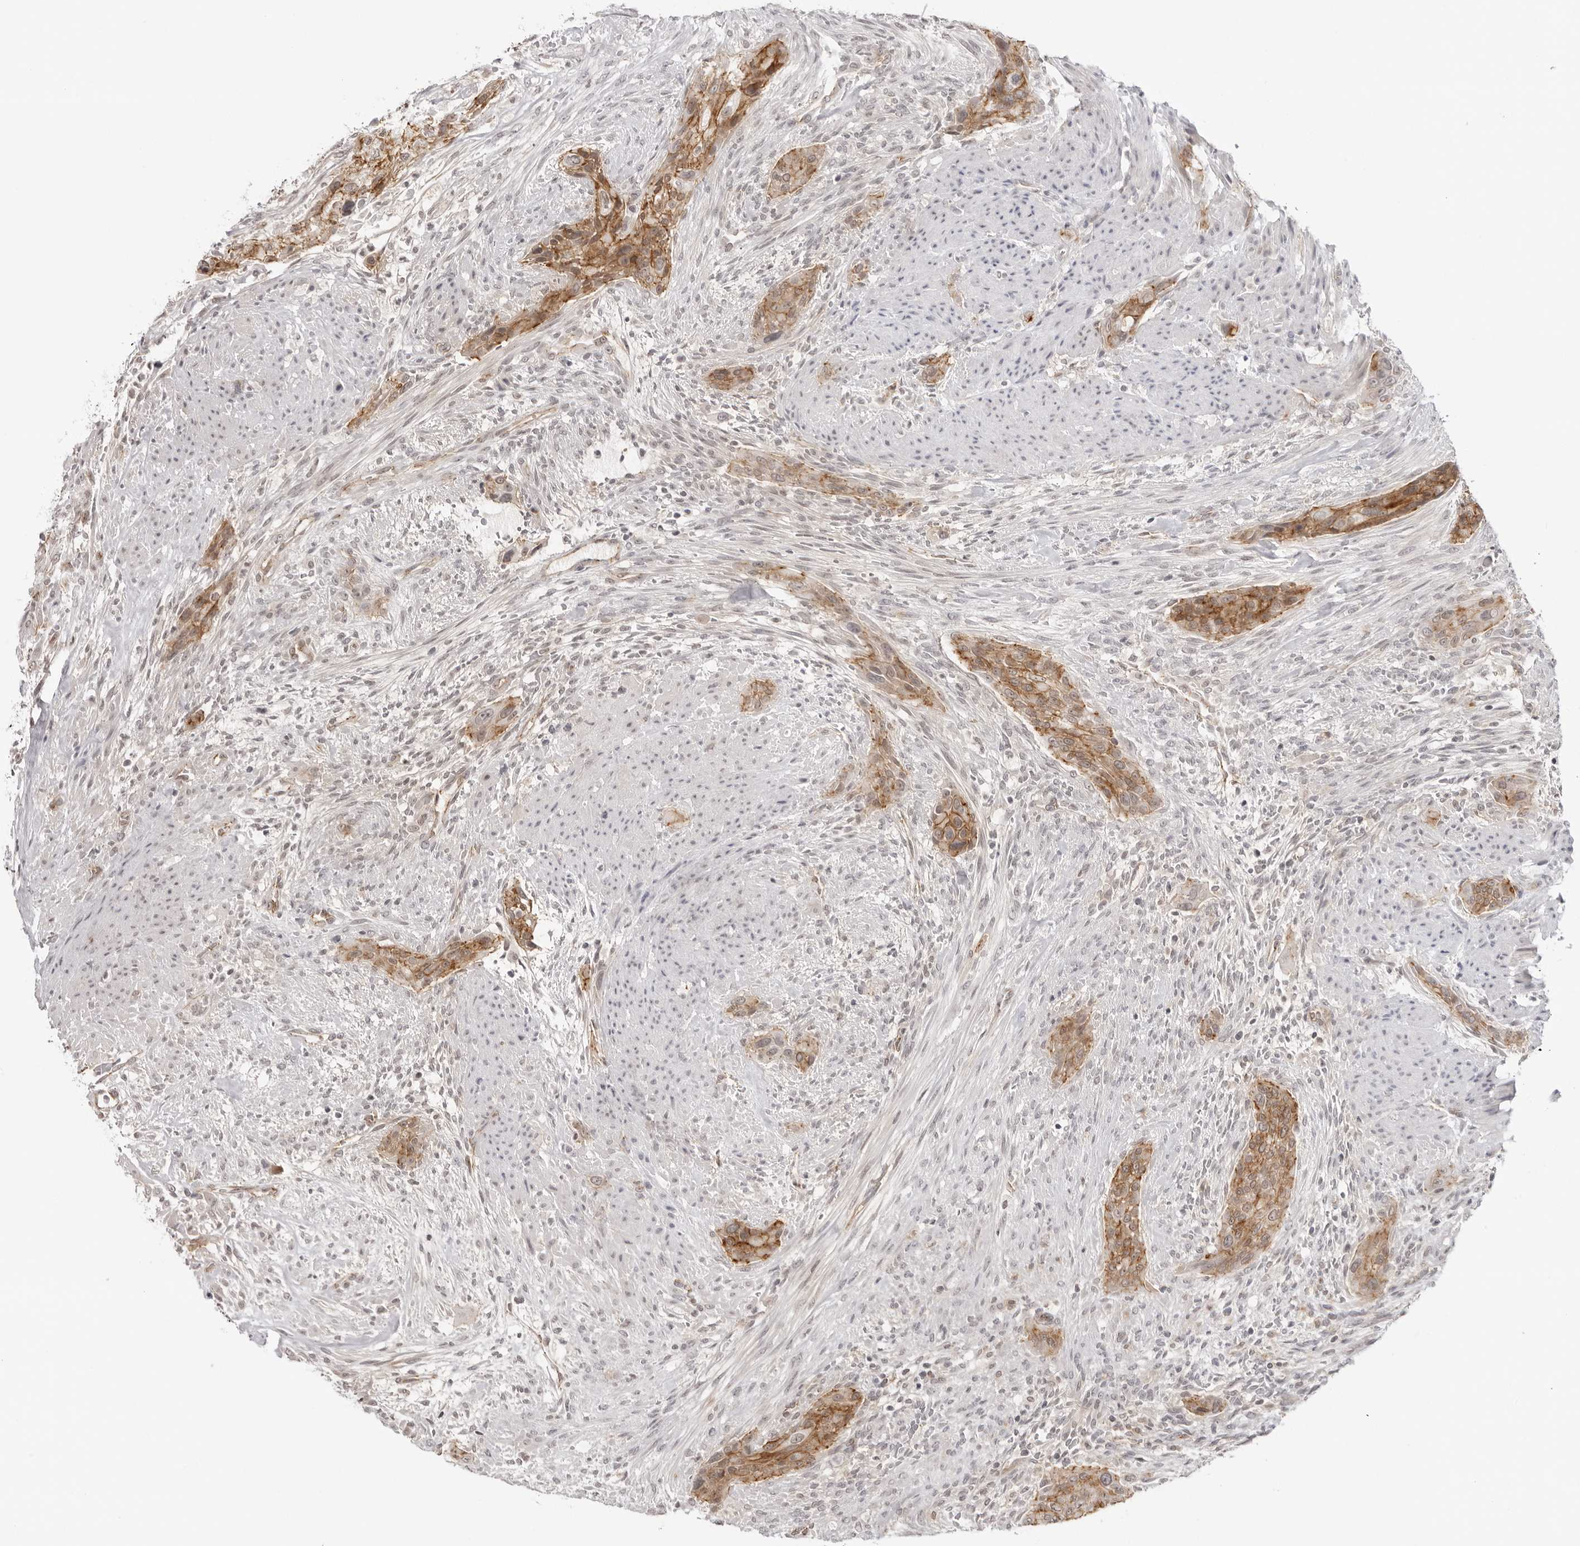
{"staining": {"intensity": "moderate", "quantity": ">75%", "location": "cytoplasmic/membranous"}, "tissue": "urothelial cancer", "cell_type": "Tumor cells", "image_type": "cancer", "snomed": [{"axis": "morphology", "description": "Urothelial carcinoma, High grade"}, {"axis": "topography", "description": "Urinary bladder"}], "caption": "High-power microscopy captured an IHC micrograph of urothelial cancer, revealing moderate cytoplasmic/membranous staining in about >75% of tumor cells. The staining was performed using DAB (3,3'-diaminobenzidine) to visualize the protein expression in brown, while the nuclei were stained in blue with hematoxylin (Magnification: 20x).", "gene": "TRAPPC3", "patient": {"sex": "male", "age": 35}}